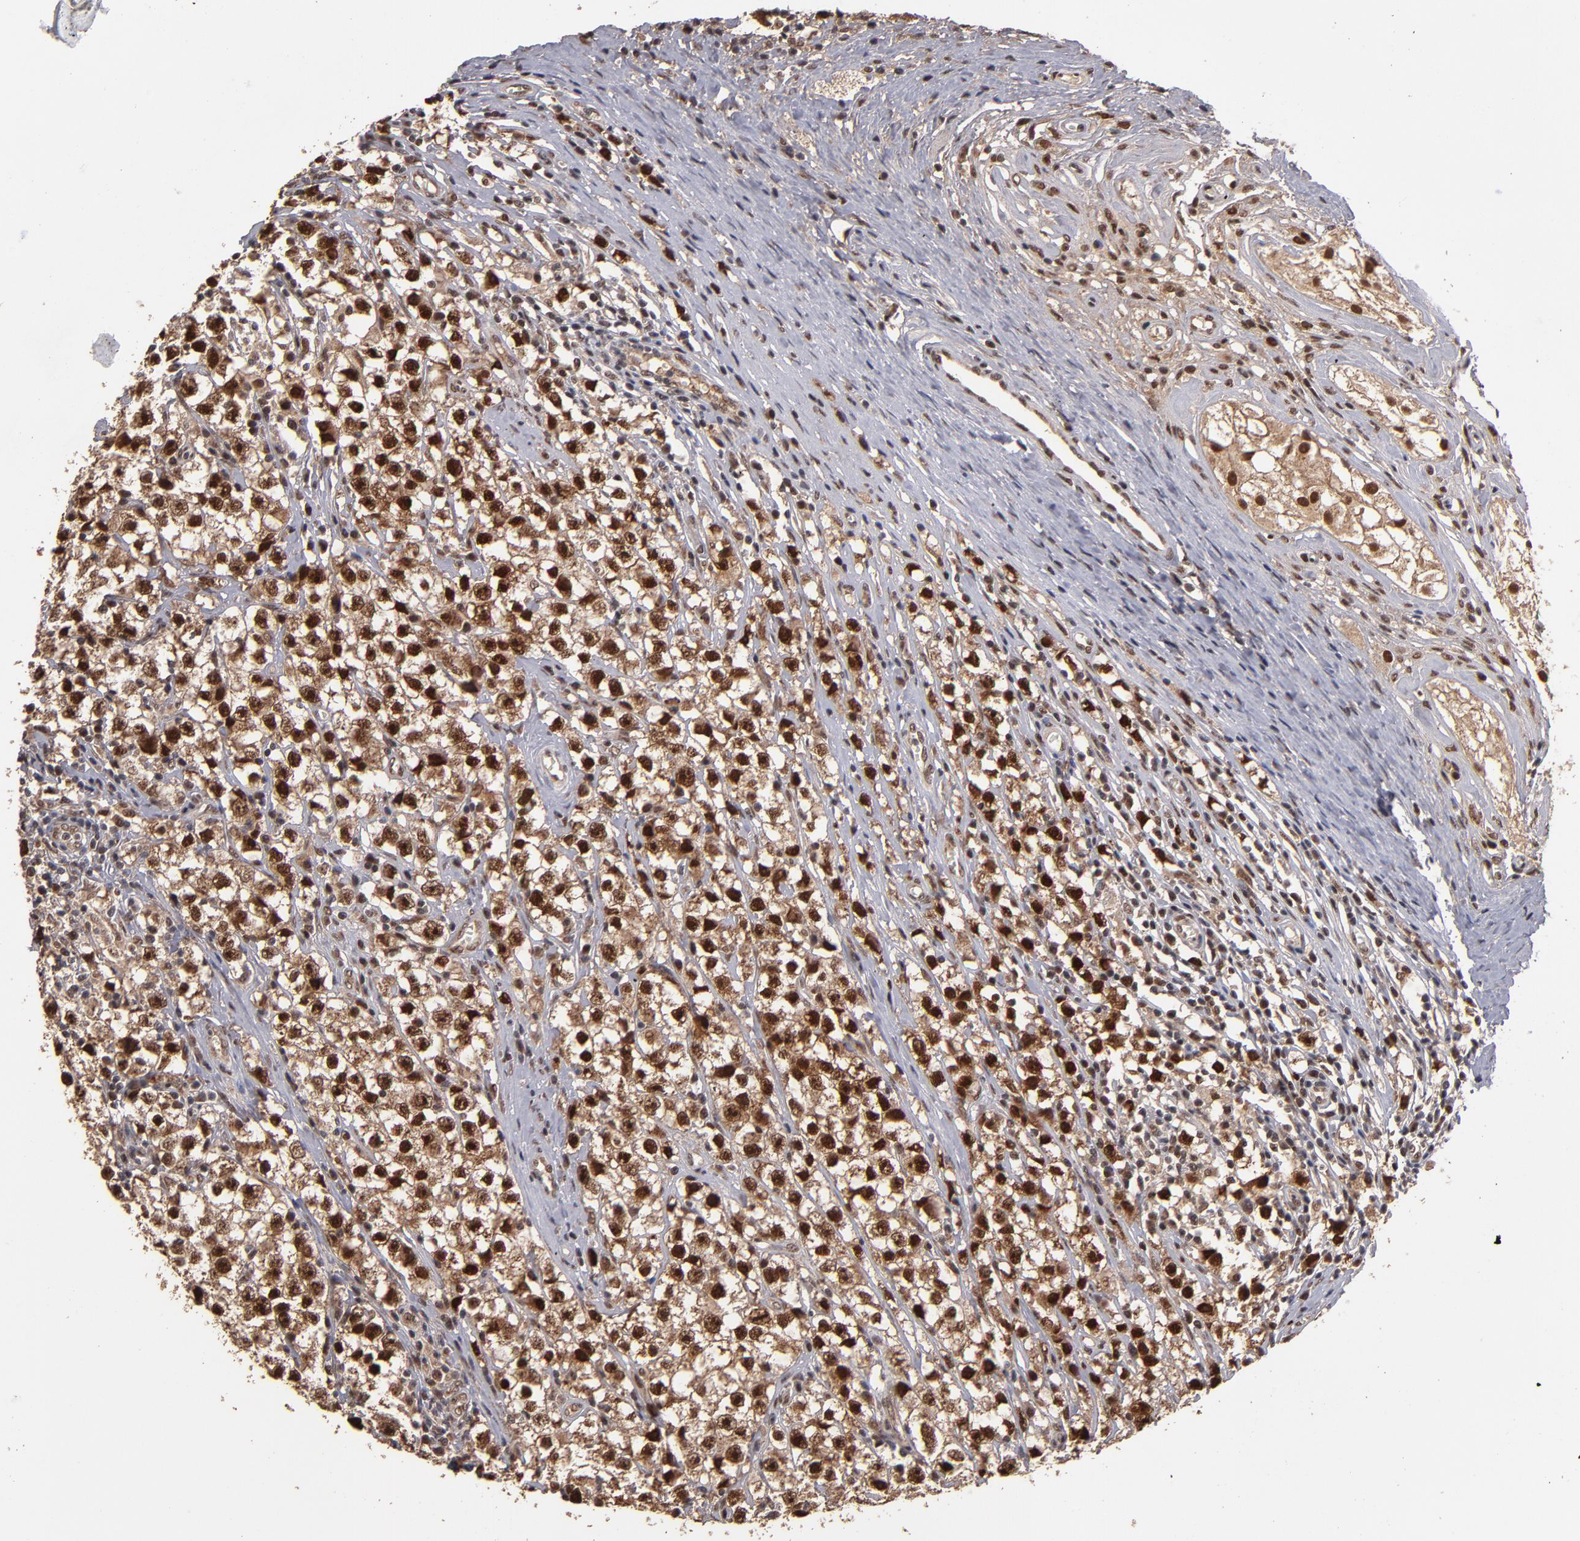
{"staining": {"intensity": "strong", "quantity": ">75%", "location": "cytoplasmic/membranous,nuclear"}, "tissue": "testis cancer", "cell_type": "Tumor cells", "image_type": "cancer", "snomed": [{"axis": "morphology", "description": "Seminoma, NOS"}, {"axis": "topography", "description": "Testis"}], "caption": "Immunohistochemical staining of human testis cancer reveals strong cytoplasmic/membranous and nuclear protein staining in about >75% of tumor cells.", "gene": "EAPP", "patient": {"sex": "male", "age": 35}}